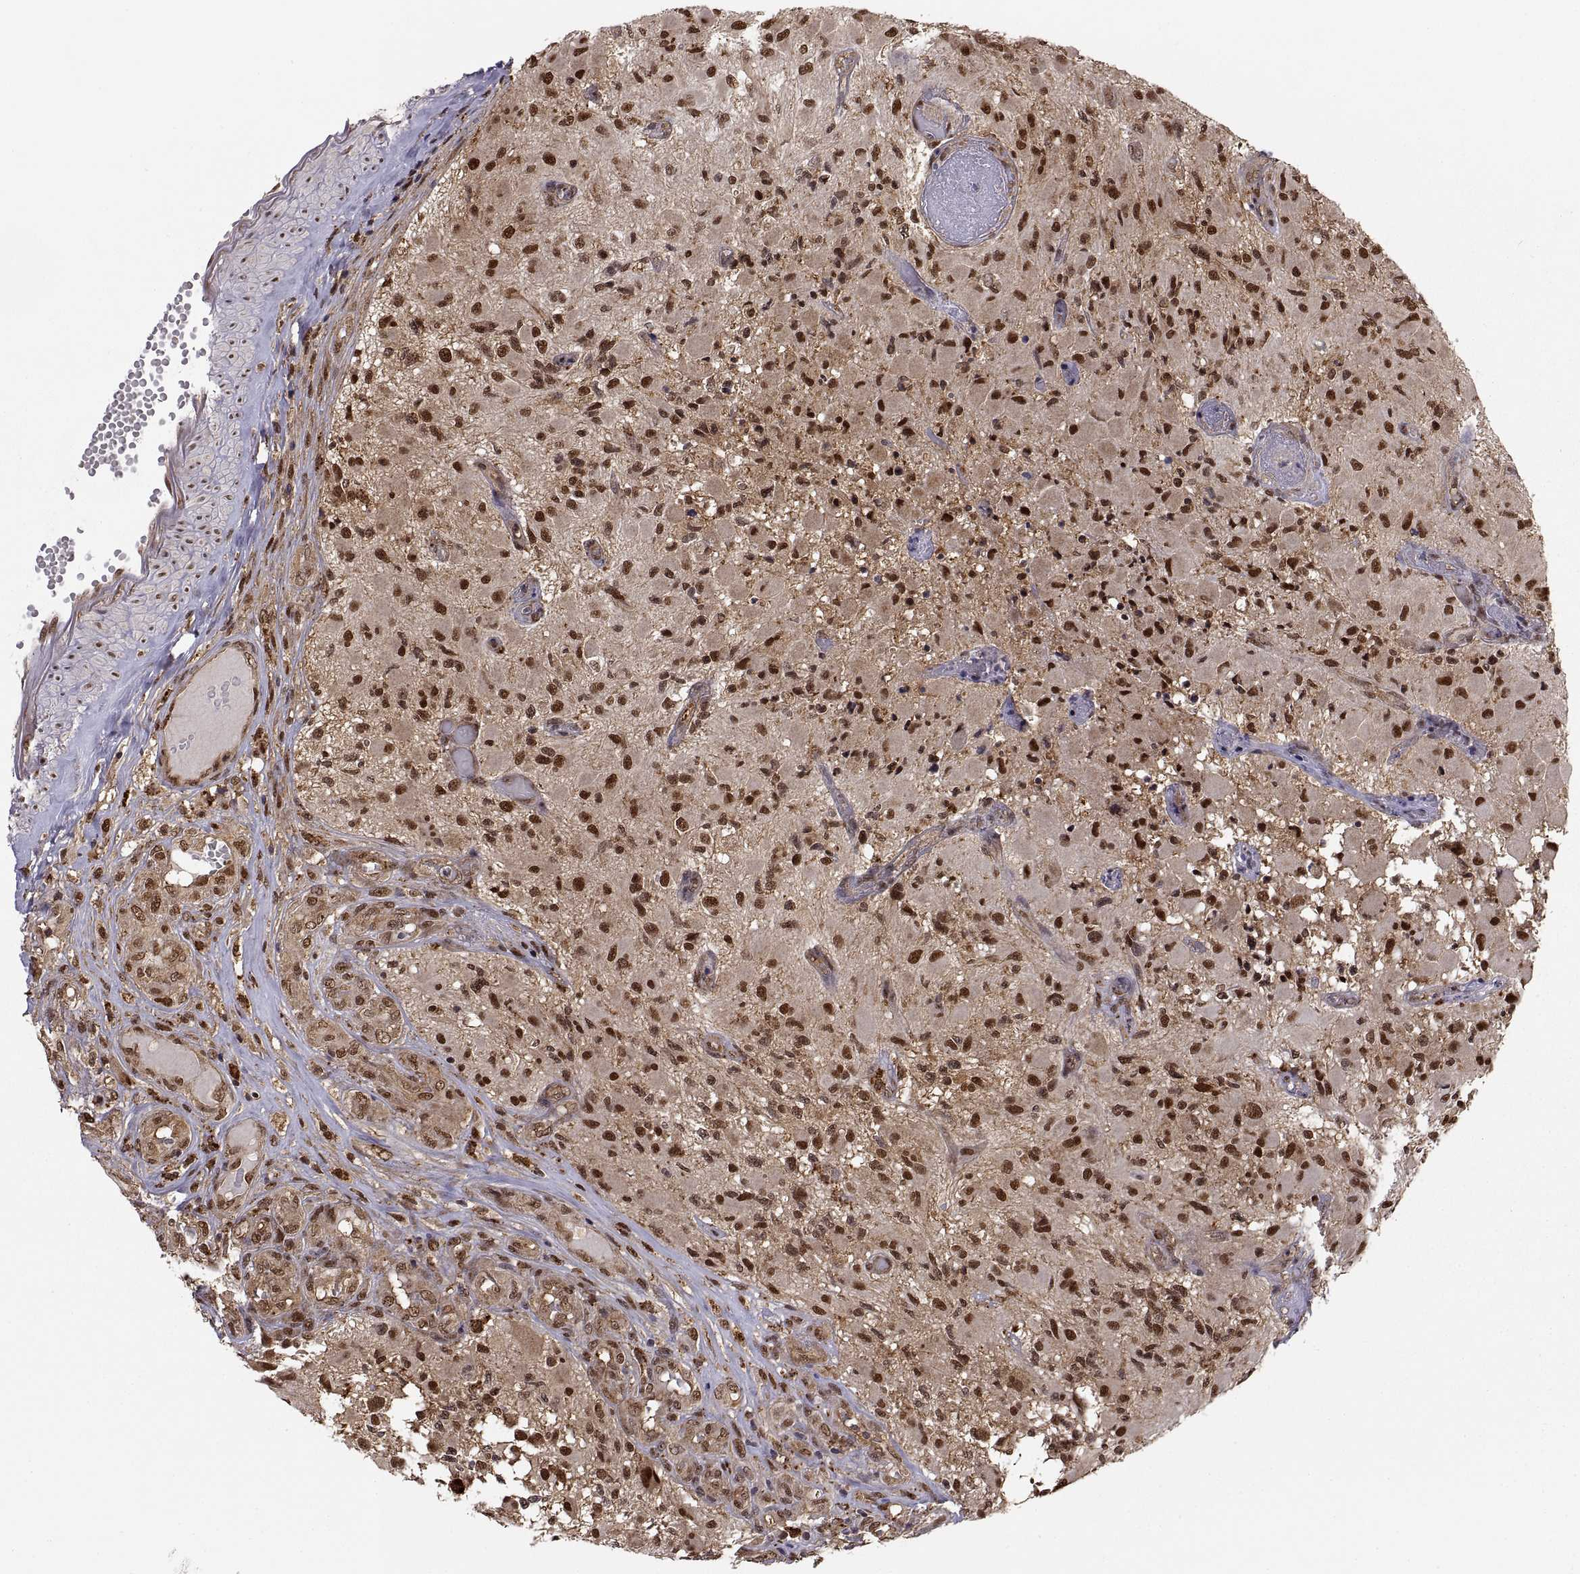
{"staining": {"intensity": "strong", "quantity": ">75%", "location": "nuclear"}, "tissue": "glioma", "cell_type": "Tumor cells", "image_type": "cancer", "snomed": [{"axis": "morphology", "description": "Glioma, malignant, High grade"}, {"axis": "topography", "description": "Brain"}], "caption": "High-grade glioma (malignant) stained with a brown dye shows strong nuclear positive positivity in approximately >75% of tumor cells.", "gene": "PSMC2", "patient": {"sex": "female", "age": 63}}